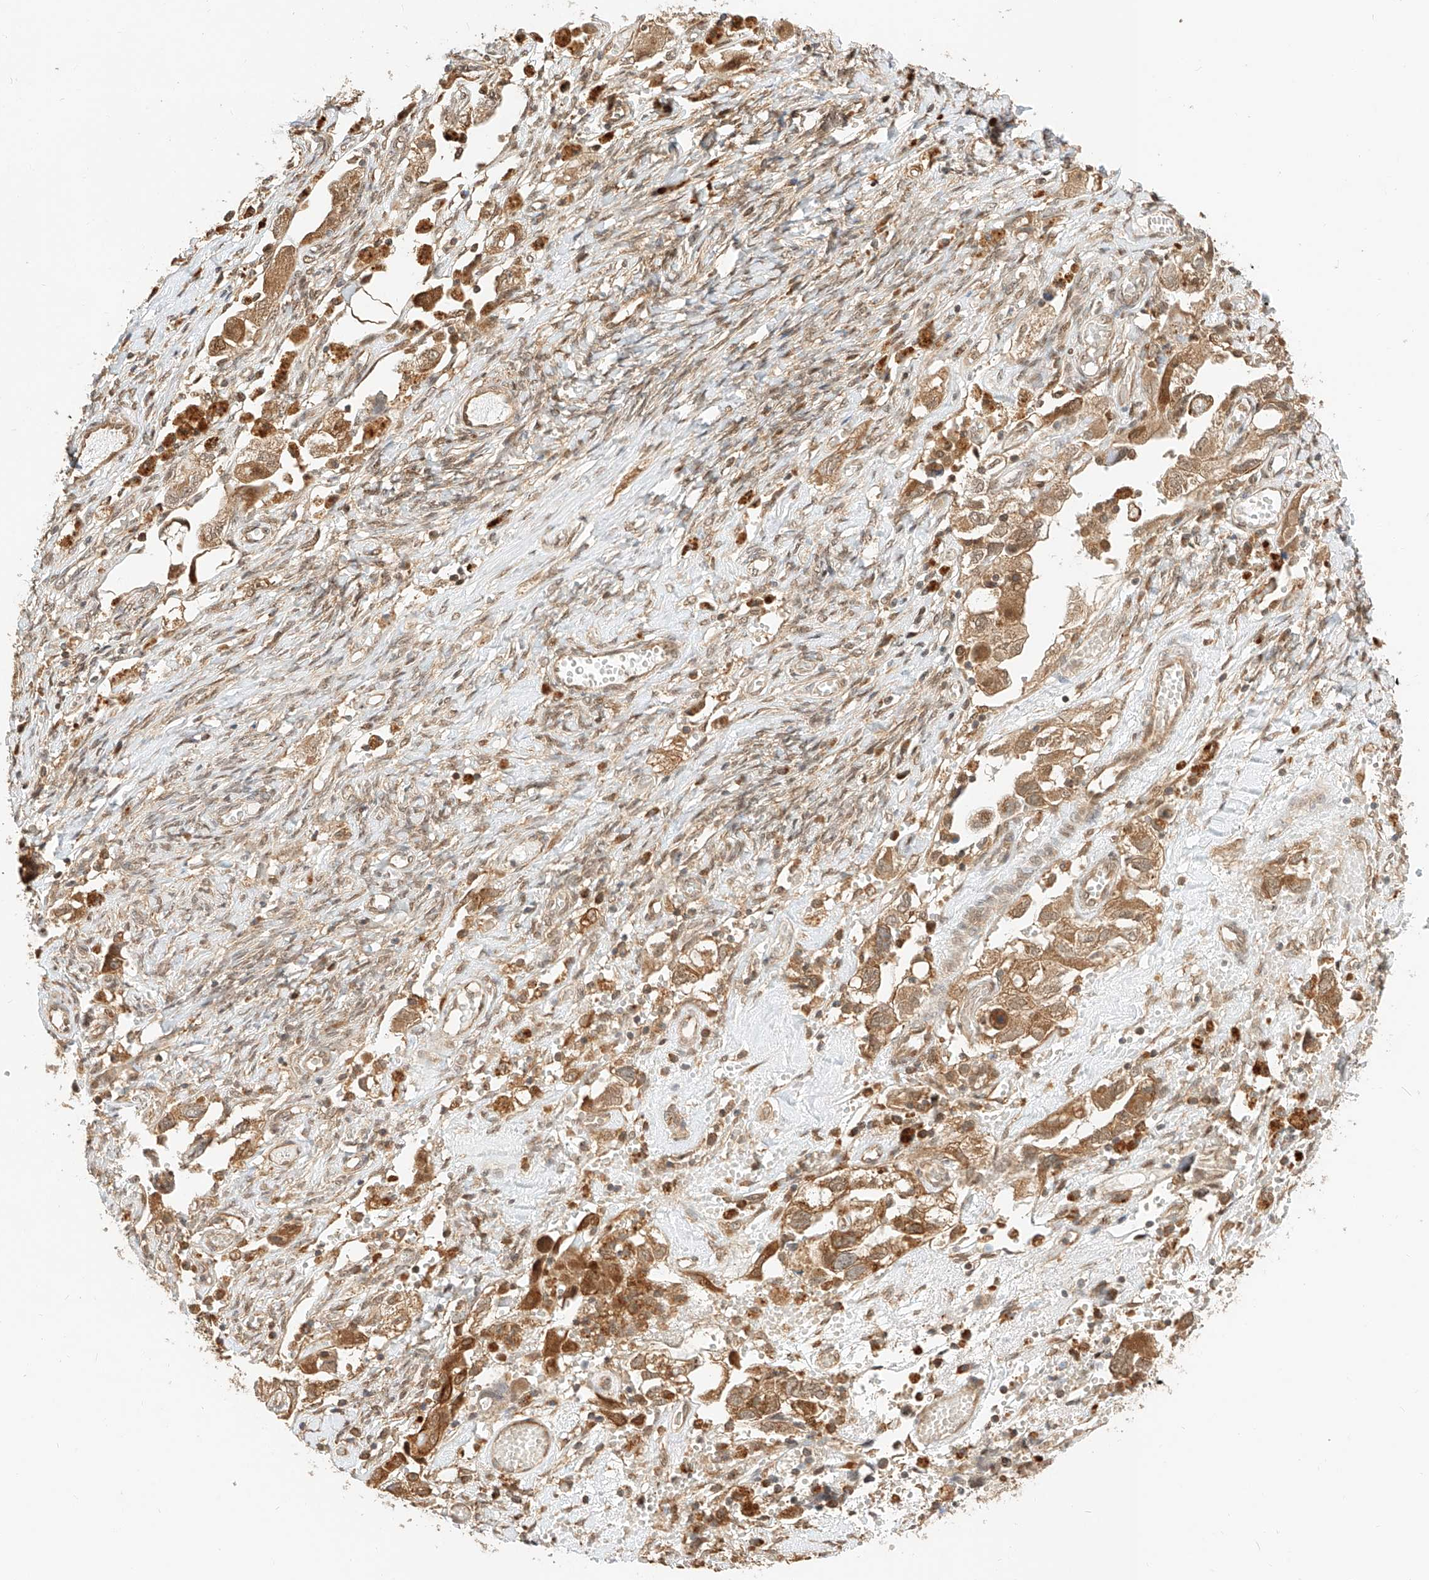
{"staining": {"intensity": "moderate", "quantity": ">75%", "location": "cytoplasmic/membranous"}, "tissue": "ovarian cancer", "cell_type": "Tumor cells", "image_type": "cancer", "snomed": [{"axis": "morphology", "description": "Carcinoma, NOS"}, {"axis": "morphology", "description": "Cystadenocarcinoma, serous, NOS"}, {"axis": "topography", "description": "Ovary"}], "caption": "Moderate cytoplasmic/membranous protein positivity is identified in about >75% of tumor cells in carcinoma (ovarian). (Stains: DAB (3,3'-diaminobenzidine) in brown, nuclei in blue, Microscopy: brightfield microscopy at high magnification).", "gene": "EIF4H", "patient": {"sex": "female", "age": 69}}